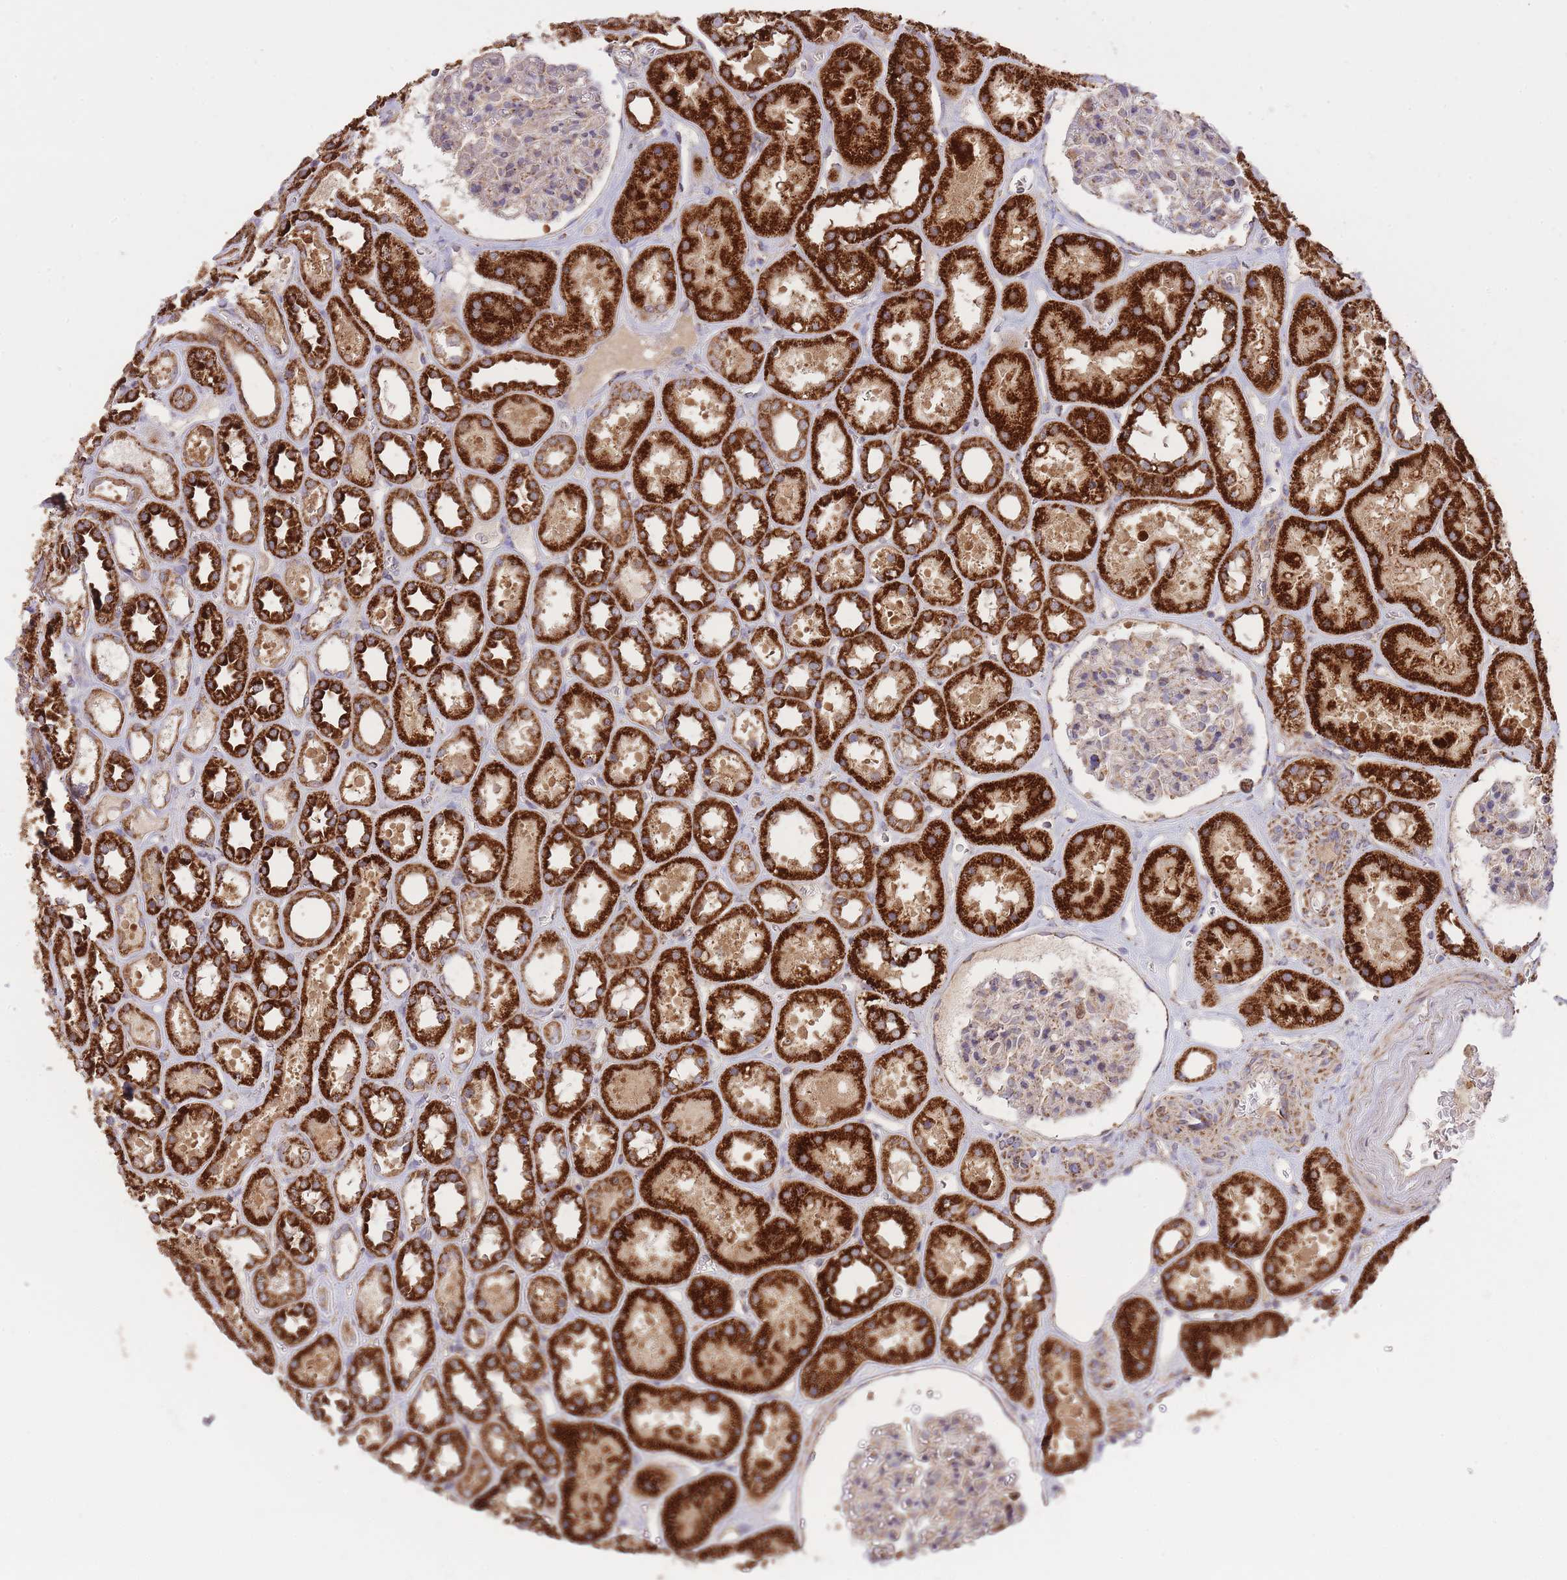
{"staining": {"intensity": "weak", "quantity": "25%-75%", "location": "cytoplasmic/membranous"}, "tissue": "kidney", "cell_type": "Cells in glomeruli", "image_type": "normal", "snomed": [{"axis": "morphology", "description": "Normal tissue, NOS"}, {"axis": "topography", "description": "Kidney"}], "caption": "A brown stain highlights weak cytoplasmic/membranous staining of a protein in cells in glomeruli of normal human kidney. The staining was performed using DAB (3,3'-diaminobenzidine) to visualize the protein expression in brown, while the nuclei were stained in blue with hematoxylin (Magnification: 20x).", "gene": "PREP", "patient": {"sex": "female", "age": 41}}